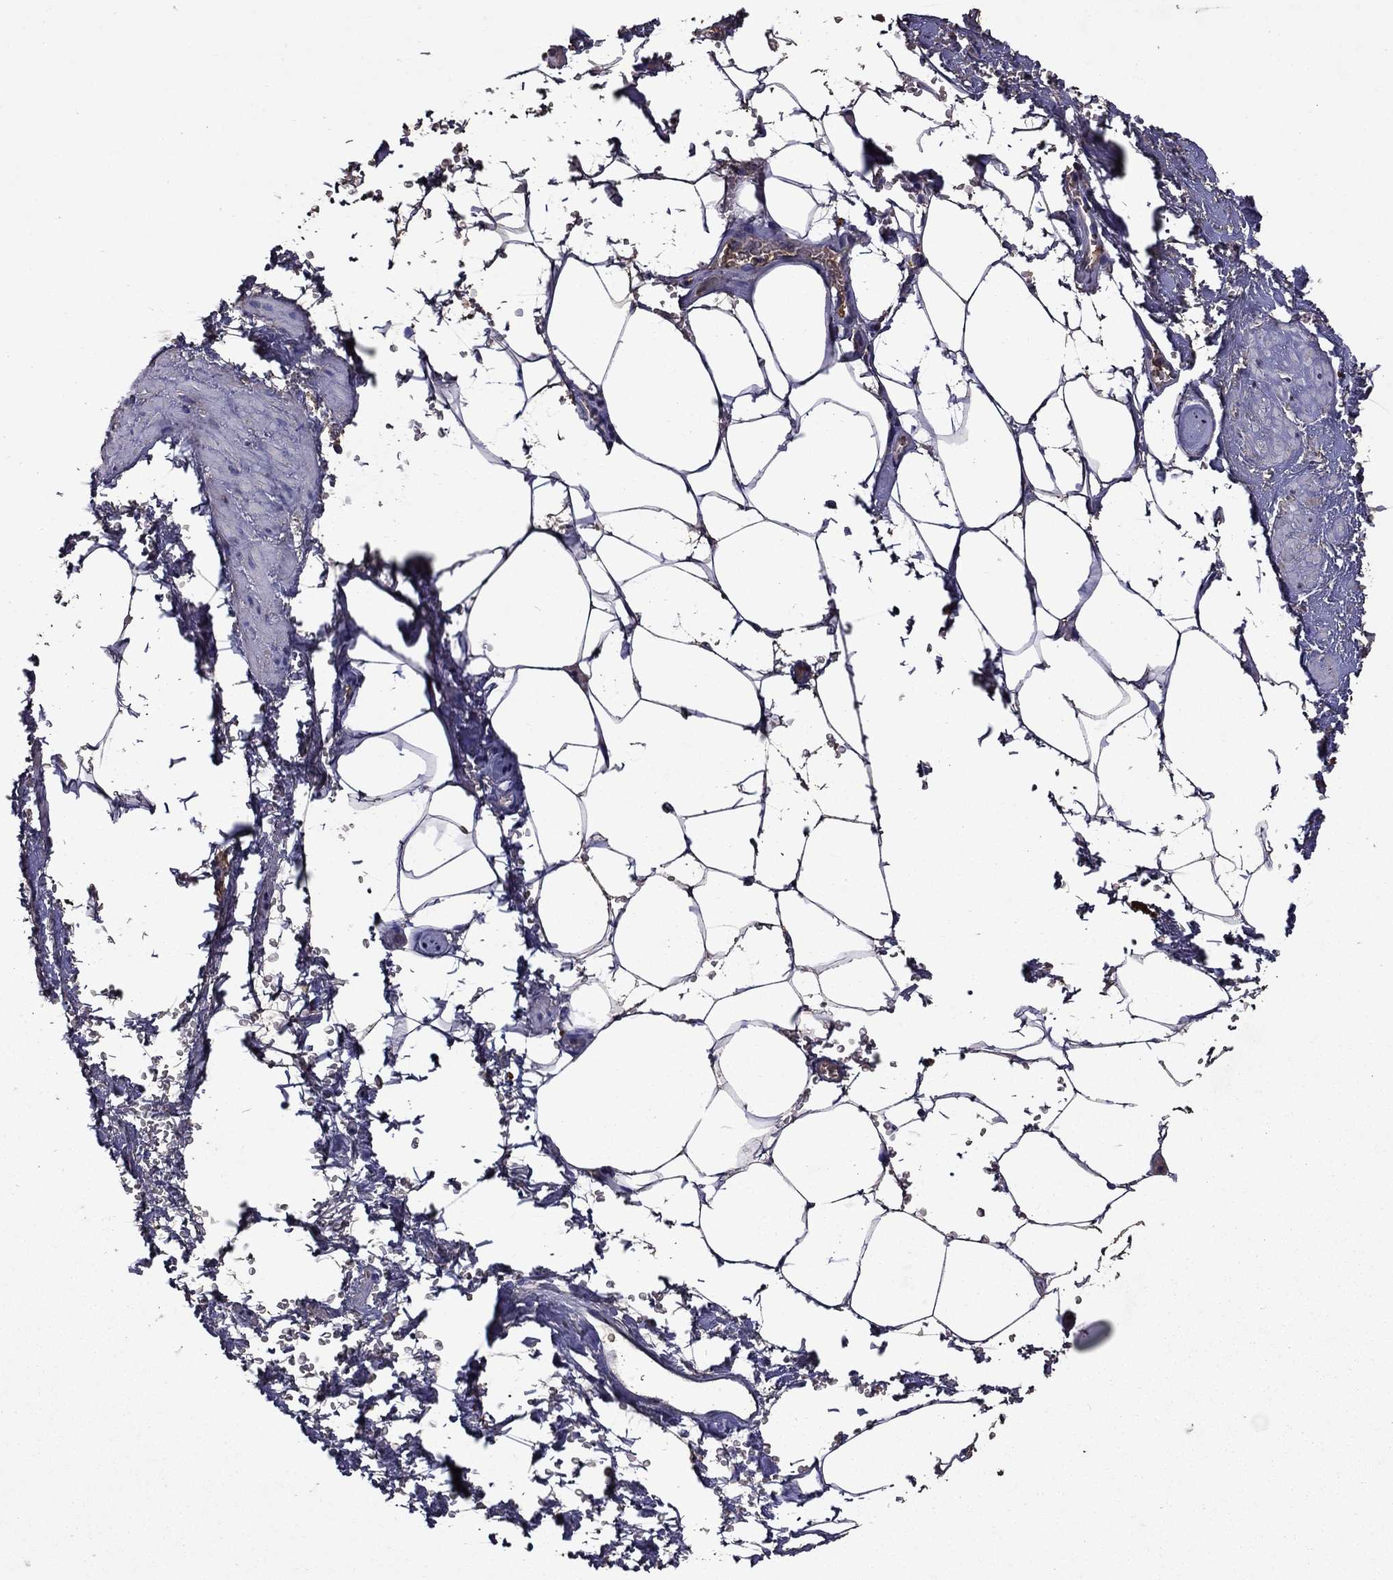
{"staining": {"intensity": "moderate", "quantity": "<25%", "location": "cytoplasmic/membranous"}, "tissue": "adipose tissue", "cell_type": "Adipocytes", "image_type": "normal", "snomed": [{"axis": "morphology", "description": "Normal tissue, NOS"}, {"axis": "topography", "description": "Soft tissue"}, {"axis": "topography", "description": "Adipose tissue"}, {"axis": "topography", "description": "Vascular tissue"}, {"axis": "topography", "description": "Peripheral nerve tissue"}], "caption": "Human adipose tissue stained with a brown dye shows moderate cytoplasmic/membranous positive positivity in about <25% of adipocytes.", "gene": "SERPINA5", "patient": {"sex": "male", "age": 68}}